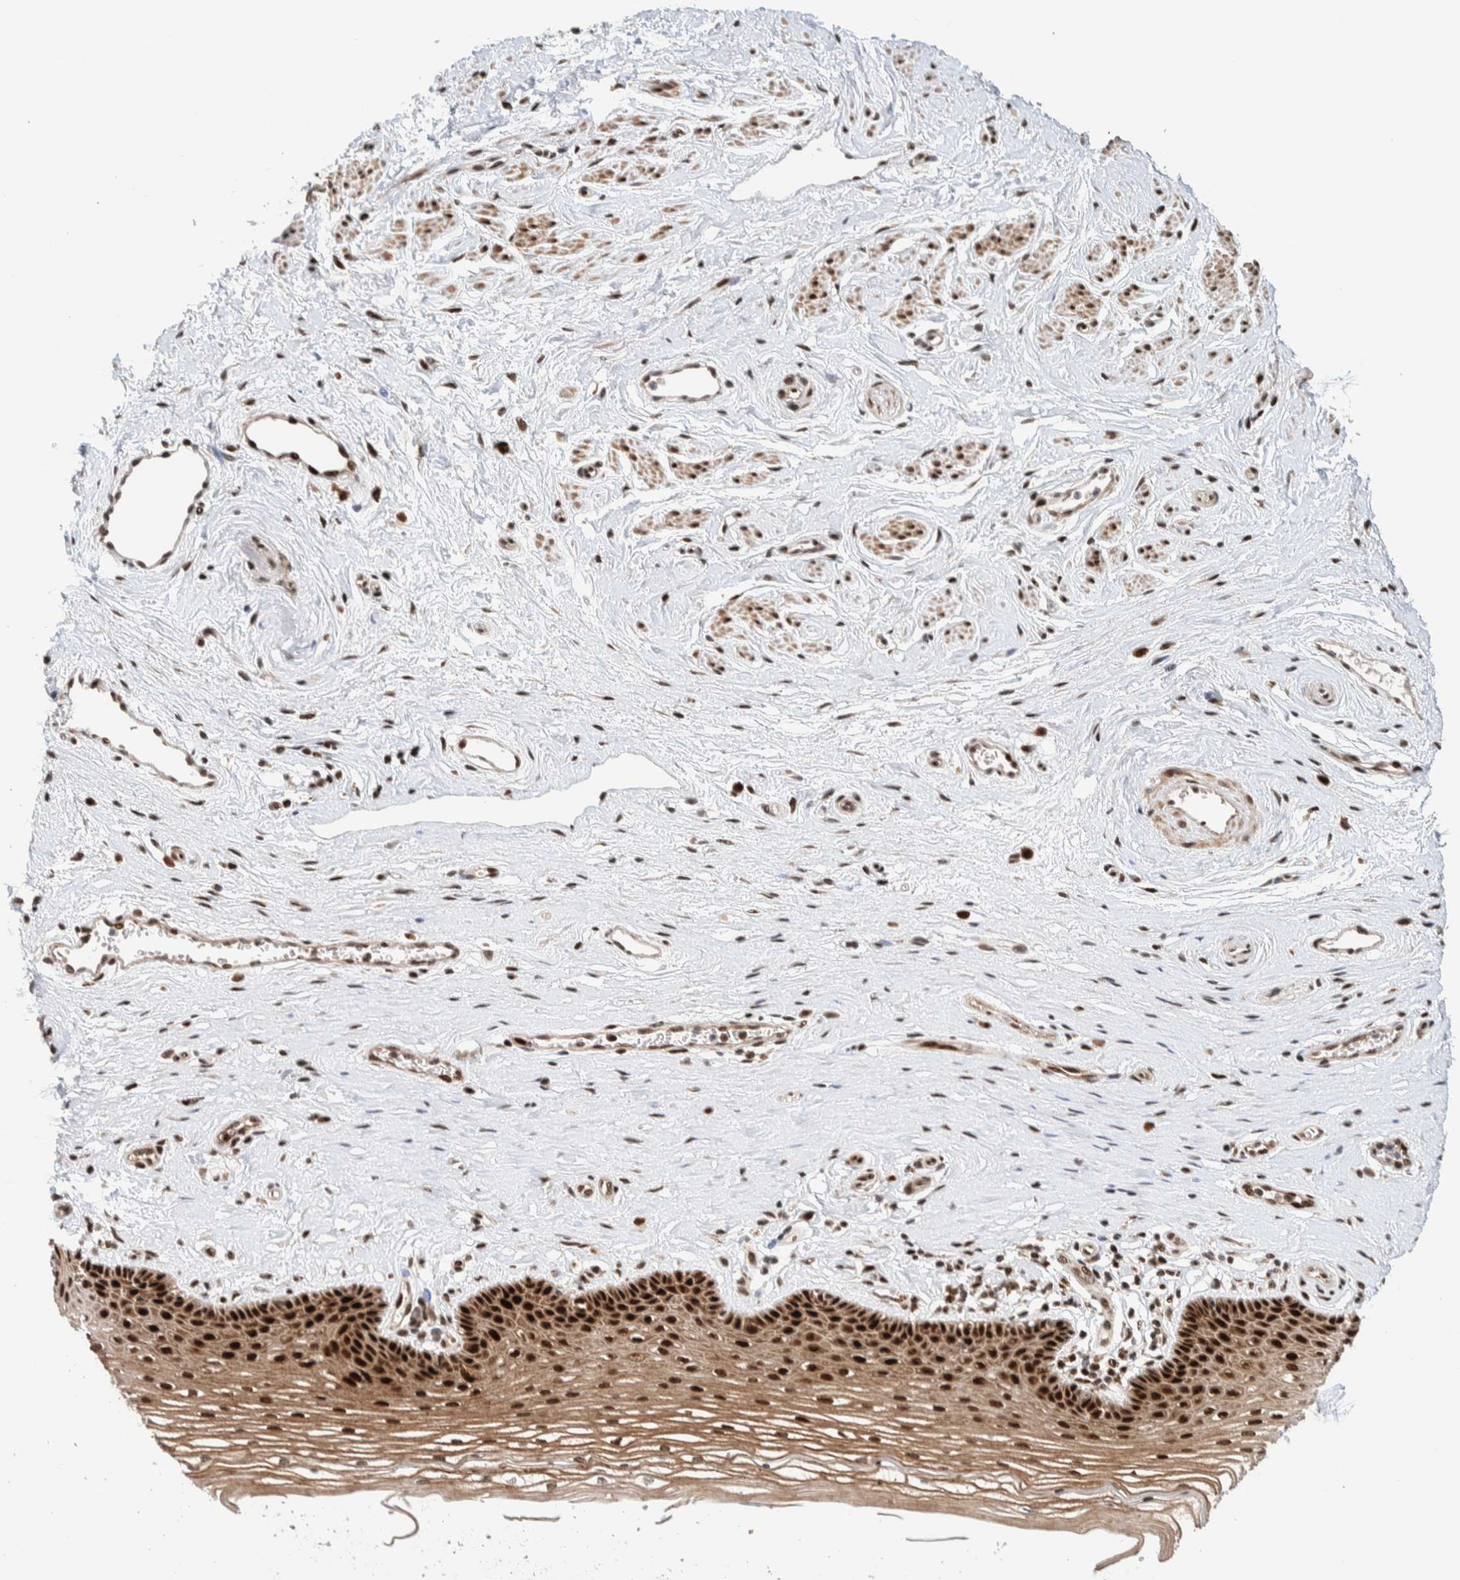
{"staining": {"intensity": "strong", "quantity": ">75%", "location": "nuclear"}, "tissue": "vagina", "cell_type": "Squamous epithelial cells", "image_type": "normal", "snomed": [{"axis": "morphology", "description": "Normal tissue, NOS"}, {"axis": "topography", "description": "Vagina"}], "caption": "The image shows a brown stain indicating the presence of a protein in the nuclear of squamous epithelial cells in vagina. The protein of interest is shown in brown color, while the nuclei are stained blue.", "gene": "CHD4", "patient": {"sex": "female", "age": 46}}